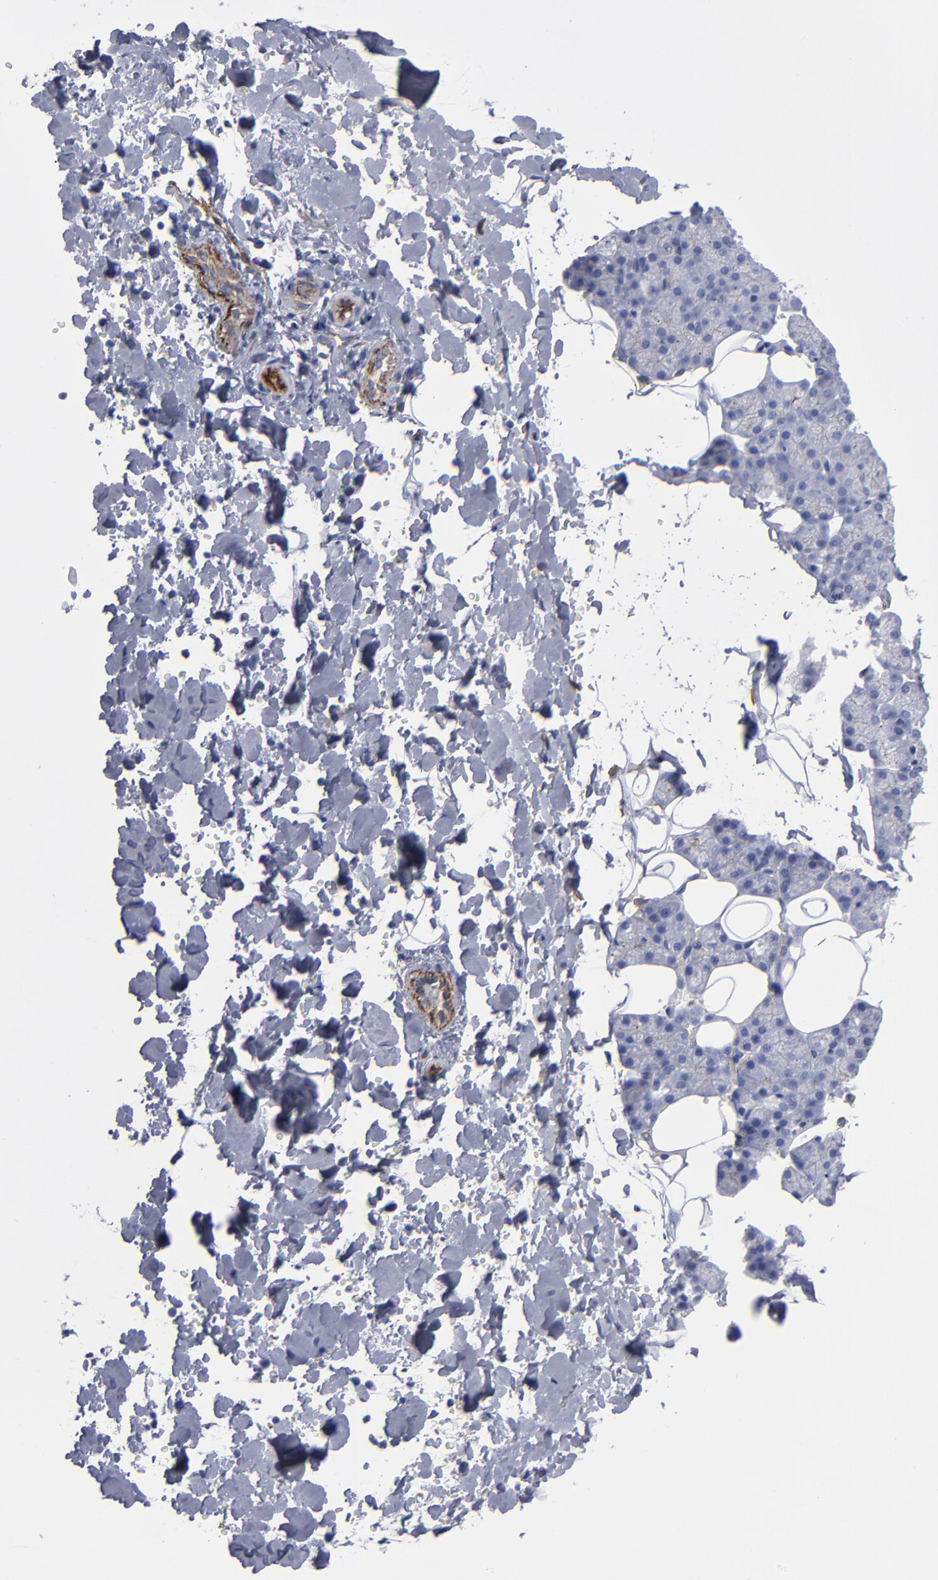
{"staining": {"intensity": "weak", "quantity": "<25%", "location": "cytoplasmic/membranous"}, "tissue": "salivary gland", "cell_type": "Glandular cells", "image_type": "normal", "snomed": [{"axis": "morphology", "description": "Normal tissue, NOS"}, {"axis": "topography", "description": "Lymph node"}, {"axis": "topography", "description": "Salivary gland"}], "caption": "DAB immunohistochemical staining of benign human salivary gland shows no significant expression in glandular cells.", "gene": "TM4SF1", "patient": {"sex": "male", "age": 8}}